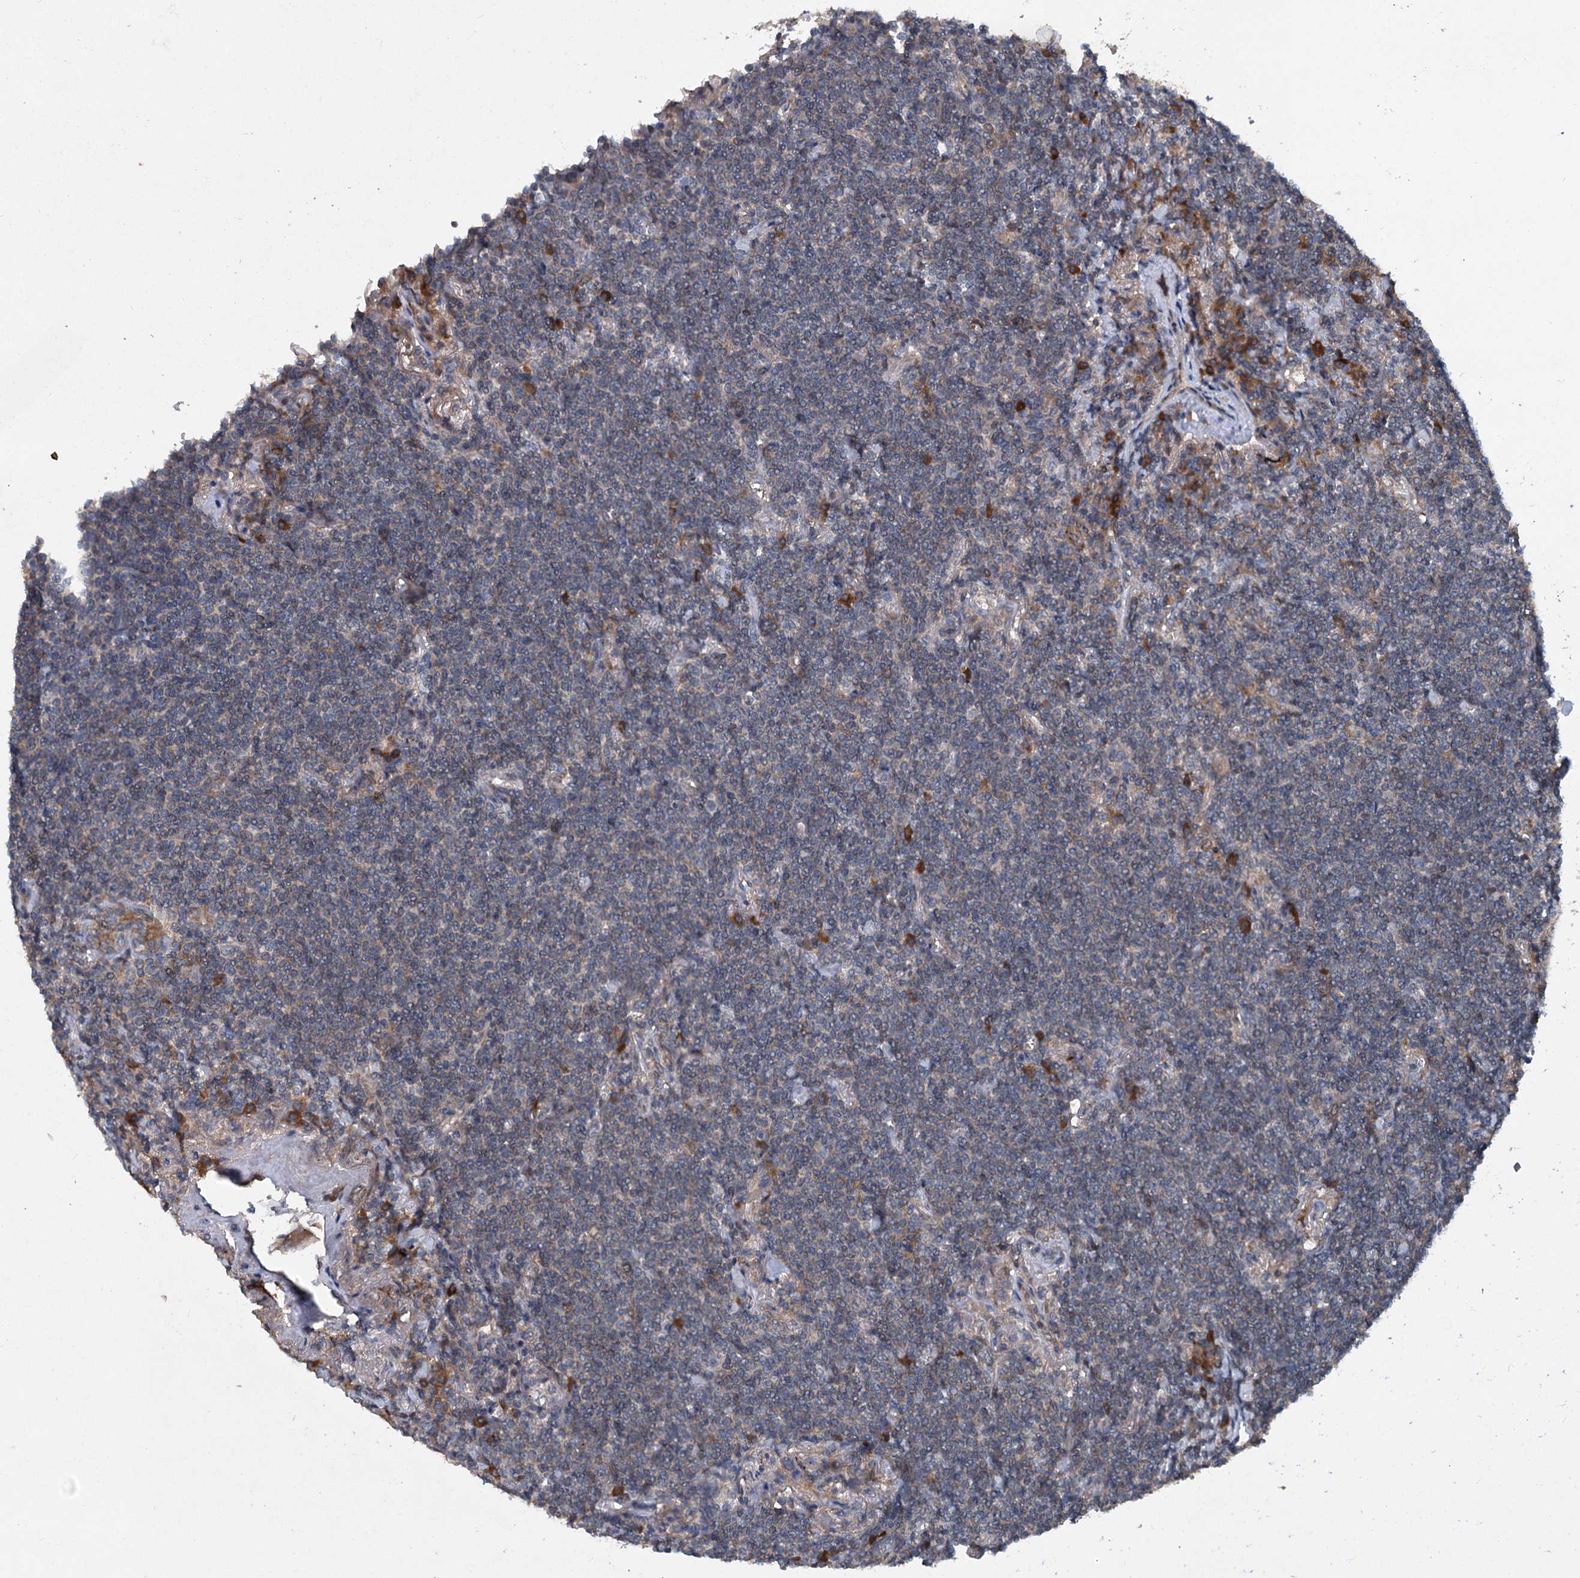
{"staining": {"intensity": "negative", "quantity": "none", "location": "none"}, "tissue": "lymphoma", "cell_type": "Tumor cells", "image_type": "cancer", "snomed": [{"axis": "morphology", "description": "Malignant lymphoma, non-Hodgkin's type, Low grade"}, {"axis": "topography", "description": "Lung"}], "caption": "The histopathology image shows no staining of tumor cells in malignant lymphoma, non-Hodgkin's type (low-grade).", "gene": "TAPBPL", "patient": {"sex": "female", "age": 71}}